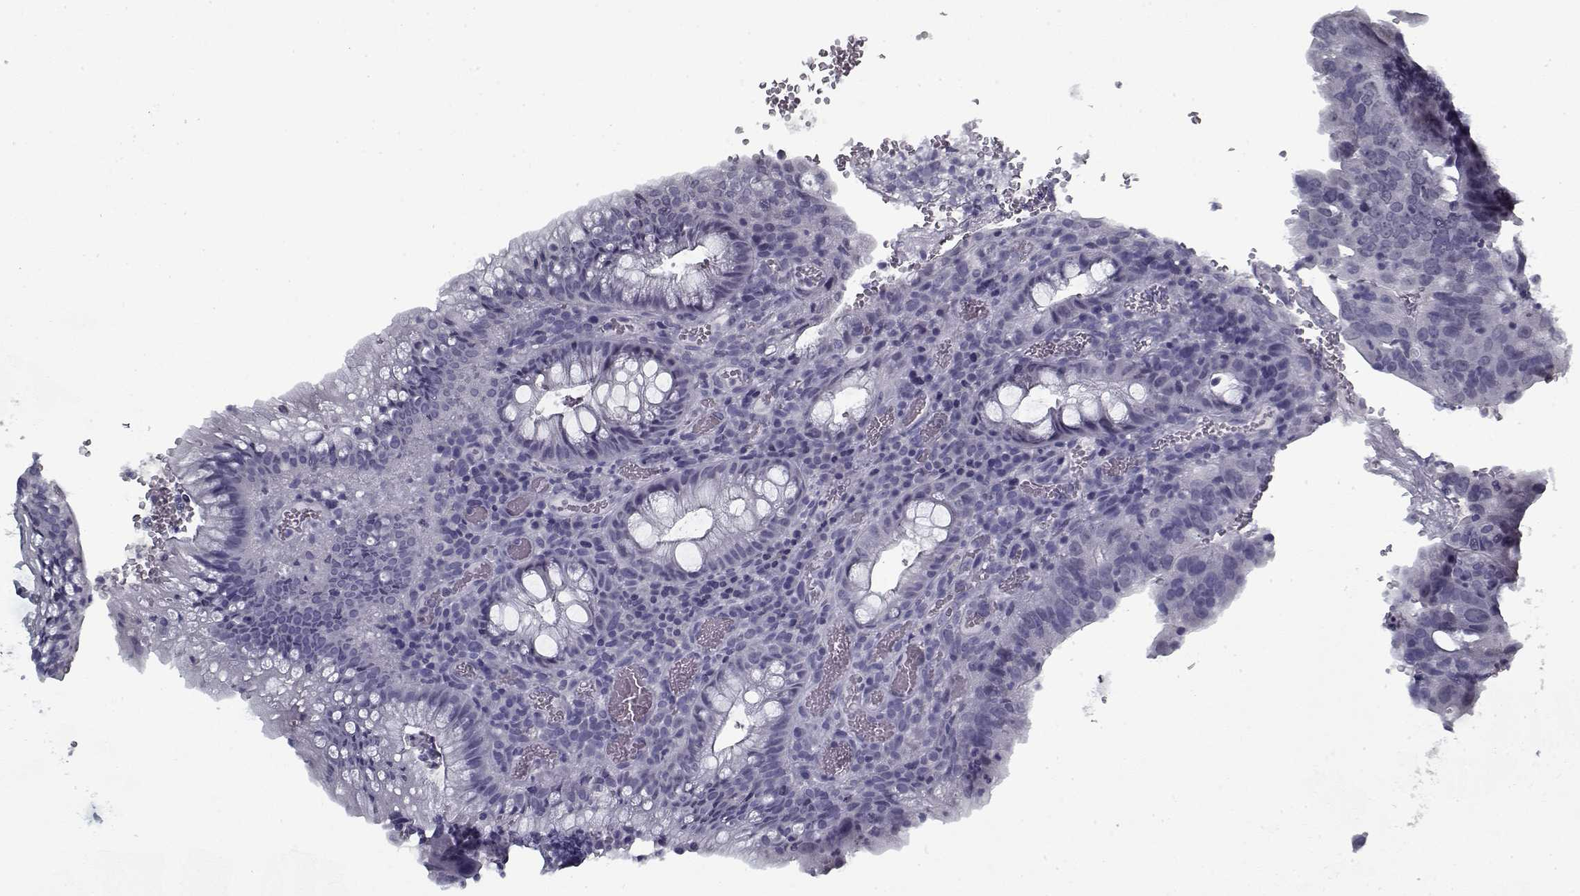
{"staining": {"intensity": "negative", "quantity": "none", "location": "none"}, "tissue": "colorectal cancer", "cell_type": "Tumor cells", "image_type": "cancer", "snomed": [{"axis": "morphology", "description": "Adenocarcinoma, NOS"}, {"axis": "topography", "description": "Colon"}], "caption": "Immunohistochemical staining of adenocarcinoma (colorectal) displays no significant expression in tumor cells.", "gene": "RNF32", "patient": {"sex": "male", "age": 67}}